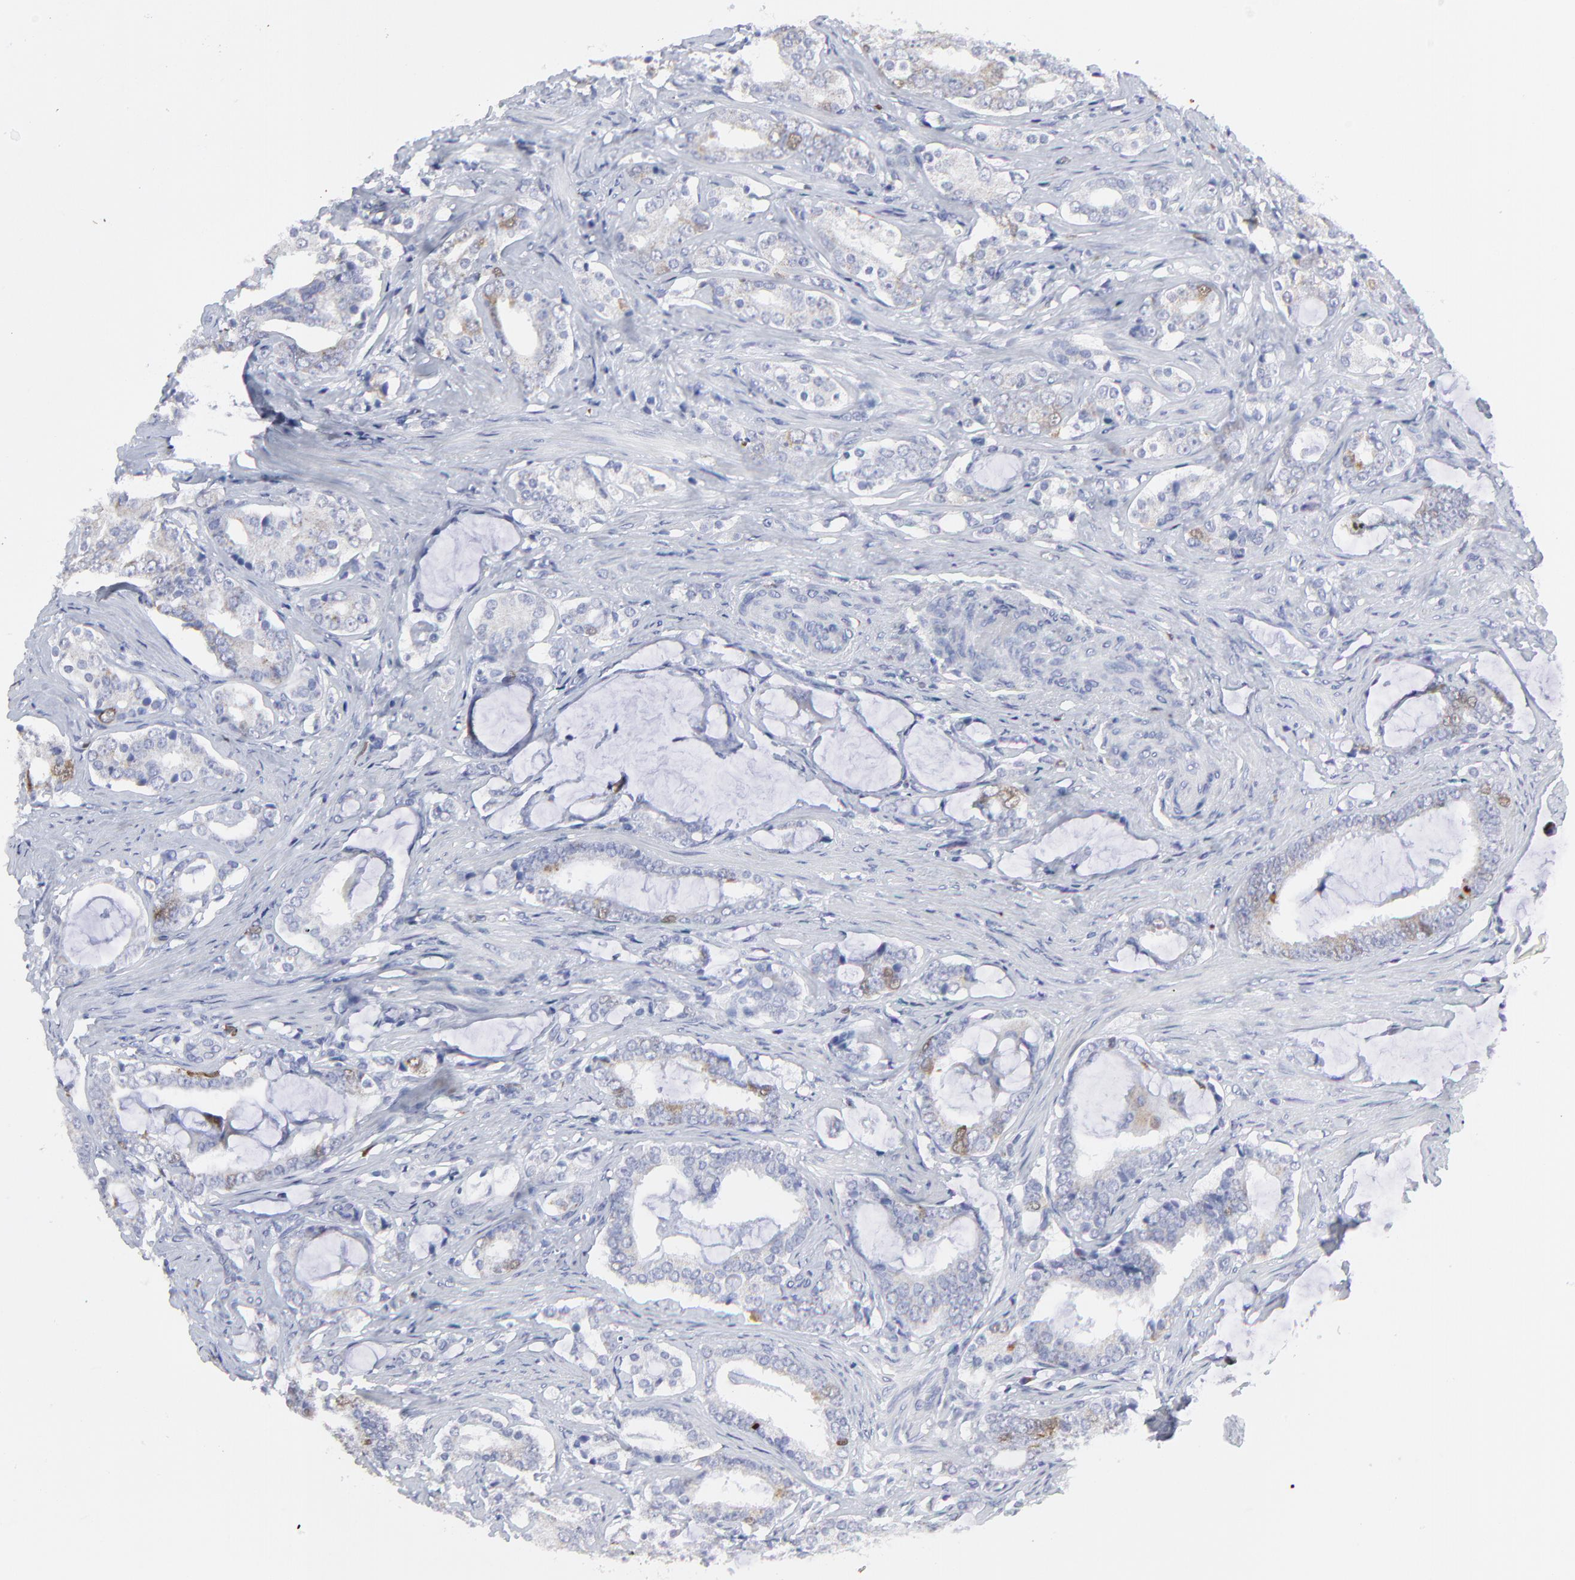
{"staining": {"intensity": "weak", "quantity": "<25%", "location": "cytoplasmic/membranous,nuclear"}, "tissue": "prostate cancer", "cell_type": "Tumor cells", "image_type": "cancer", "snomed": [{"axis": "morphology", "description": "Adenocarcinoma, Low grade"}, {"axis": "topography", "description": "Prostate"}], "caption": "IHC of human prostate cancer (low-grade adenocarcinoma) demonstrates no positivity in tumor cells. Brightfield microscopy of IHC stained with DAB (3,3'-diaminobenzidine) (brown) and hematoxylin (blue), captured at high magnification.", "gene": "NCAPH", "patient": {"sex": "male", "age": 59}}